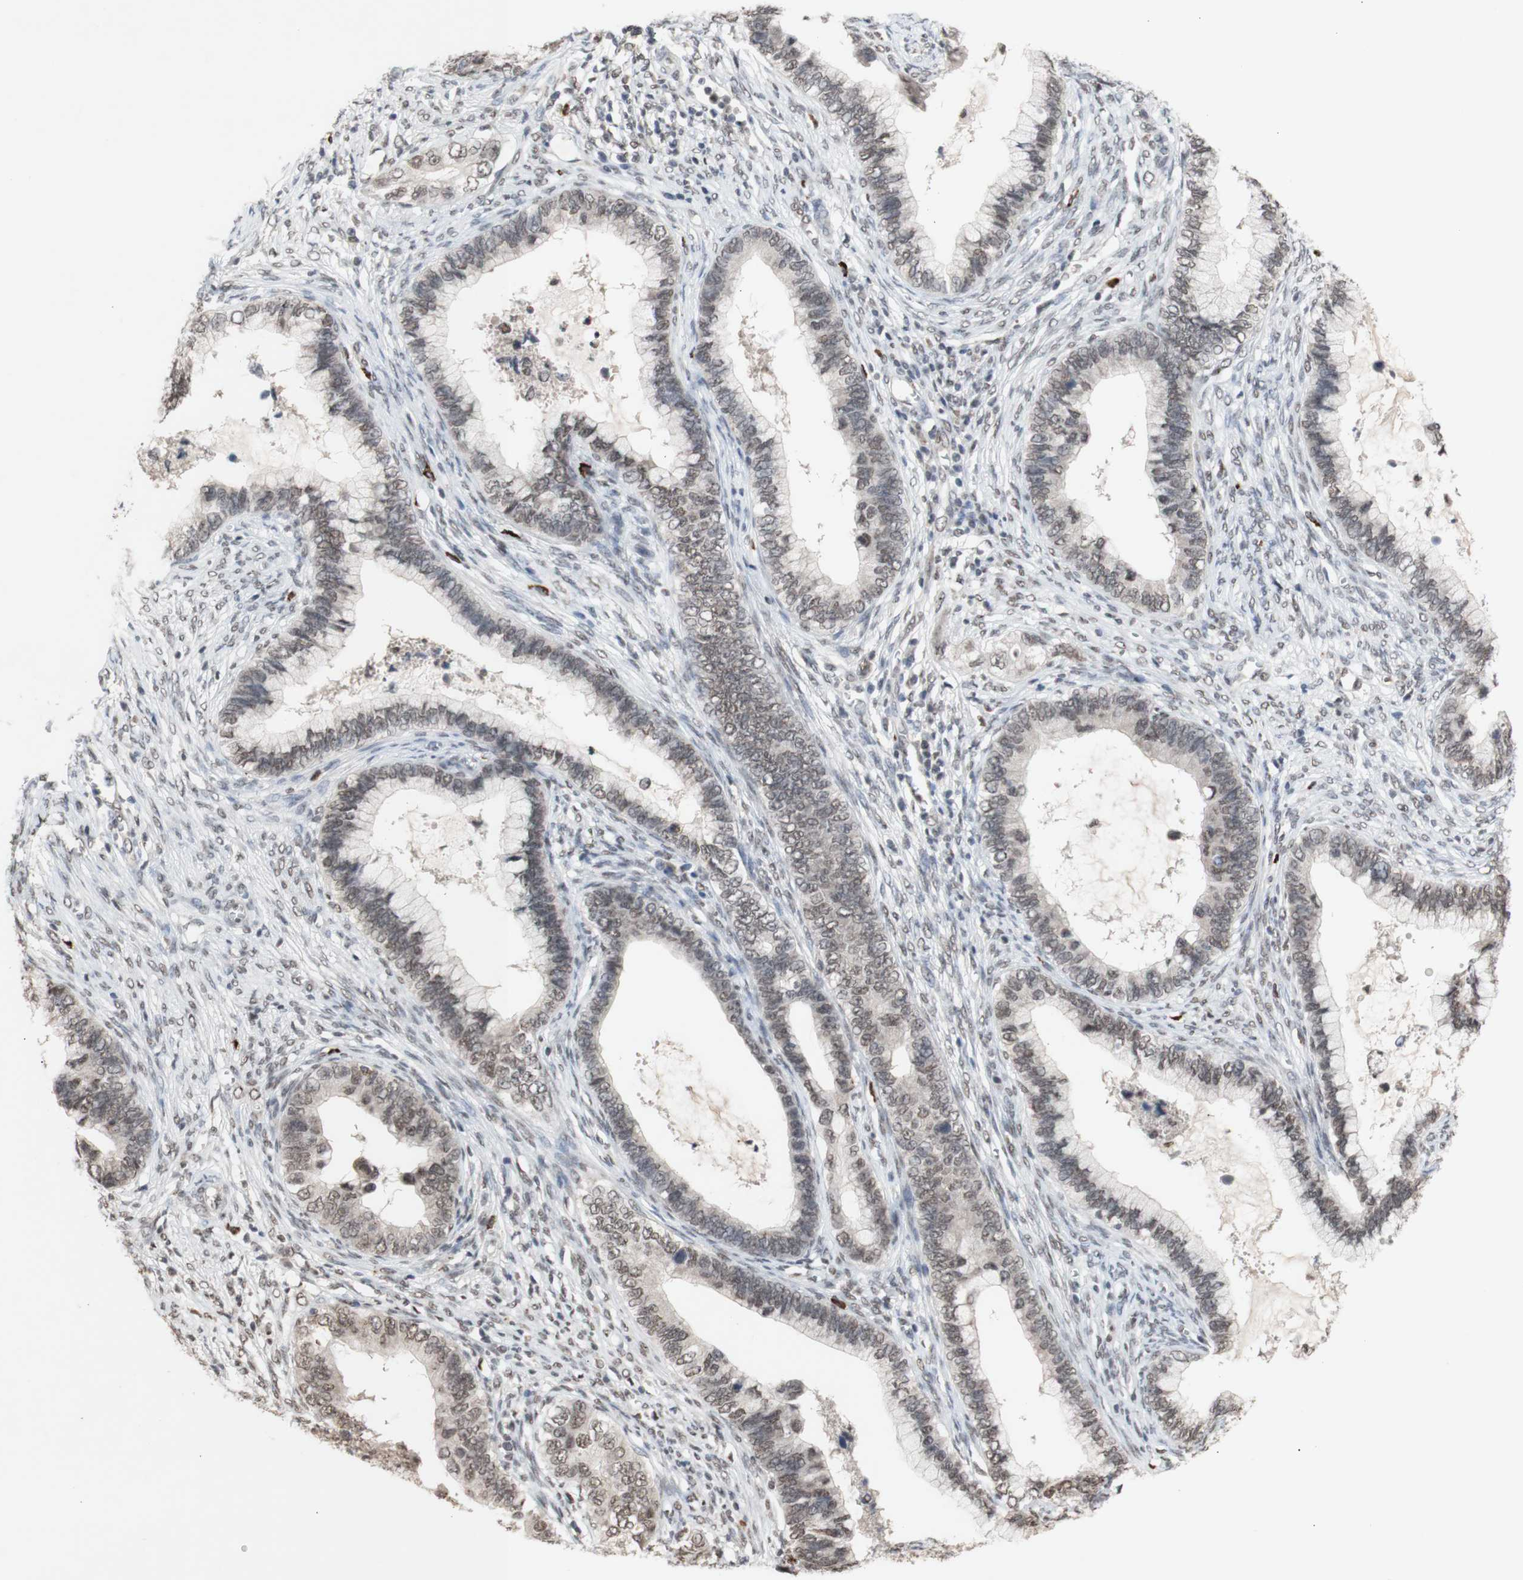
{"staining": {"intensity": "weak", "quantity": ">75%", "location": "nuclear"}, "tissue": "cervical cancer", "cell_type": "Tumor cells", "image_type": "cancer", "snomed": [{"axis": "morphology", "description": "Adenocarcinoma, NOS"}, {"axis": "topography", "description": "Cervix"}], "caption": "The micrograph exhibits a brown stain indicating the presence of a protein in the nuclear of tumor cells in adenocarcinoma (cervical).", "gene": "SFPQ", "patient": {"sex": "female", "age": 44}}